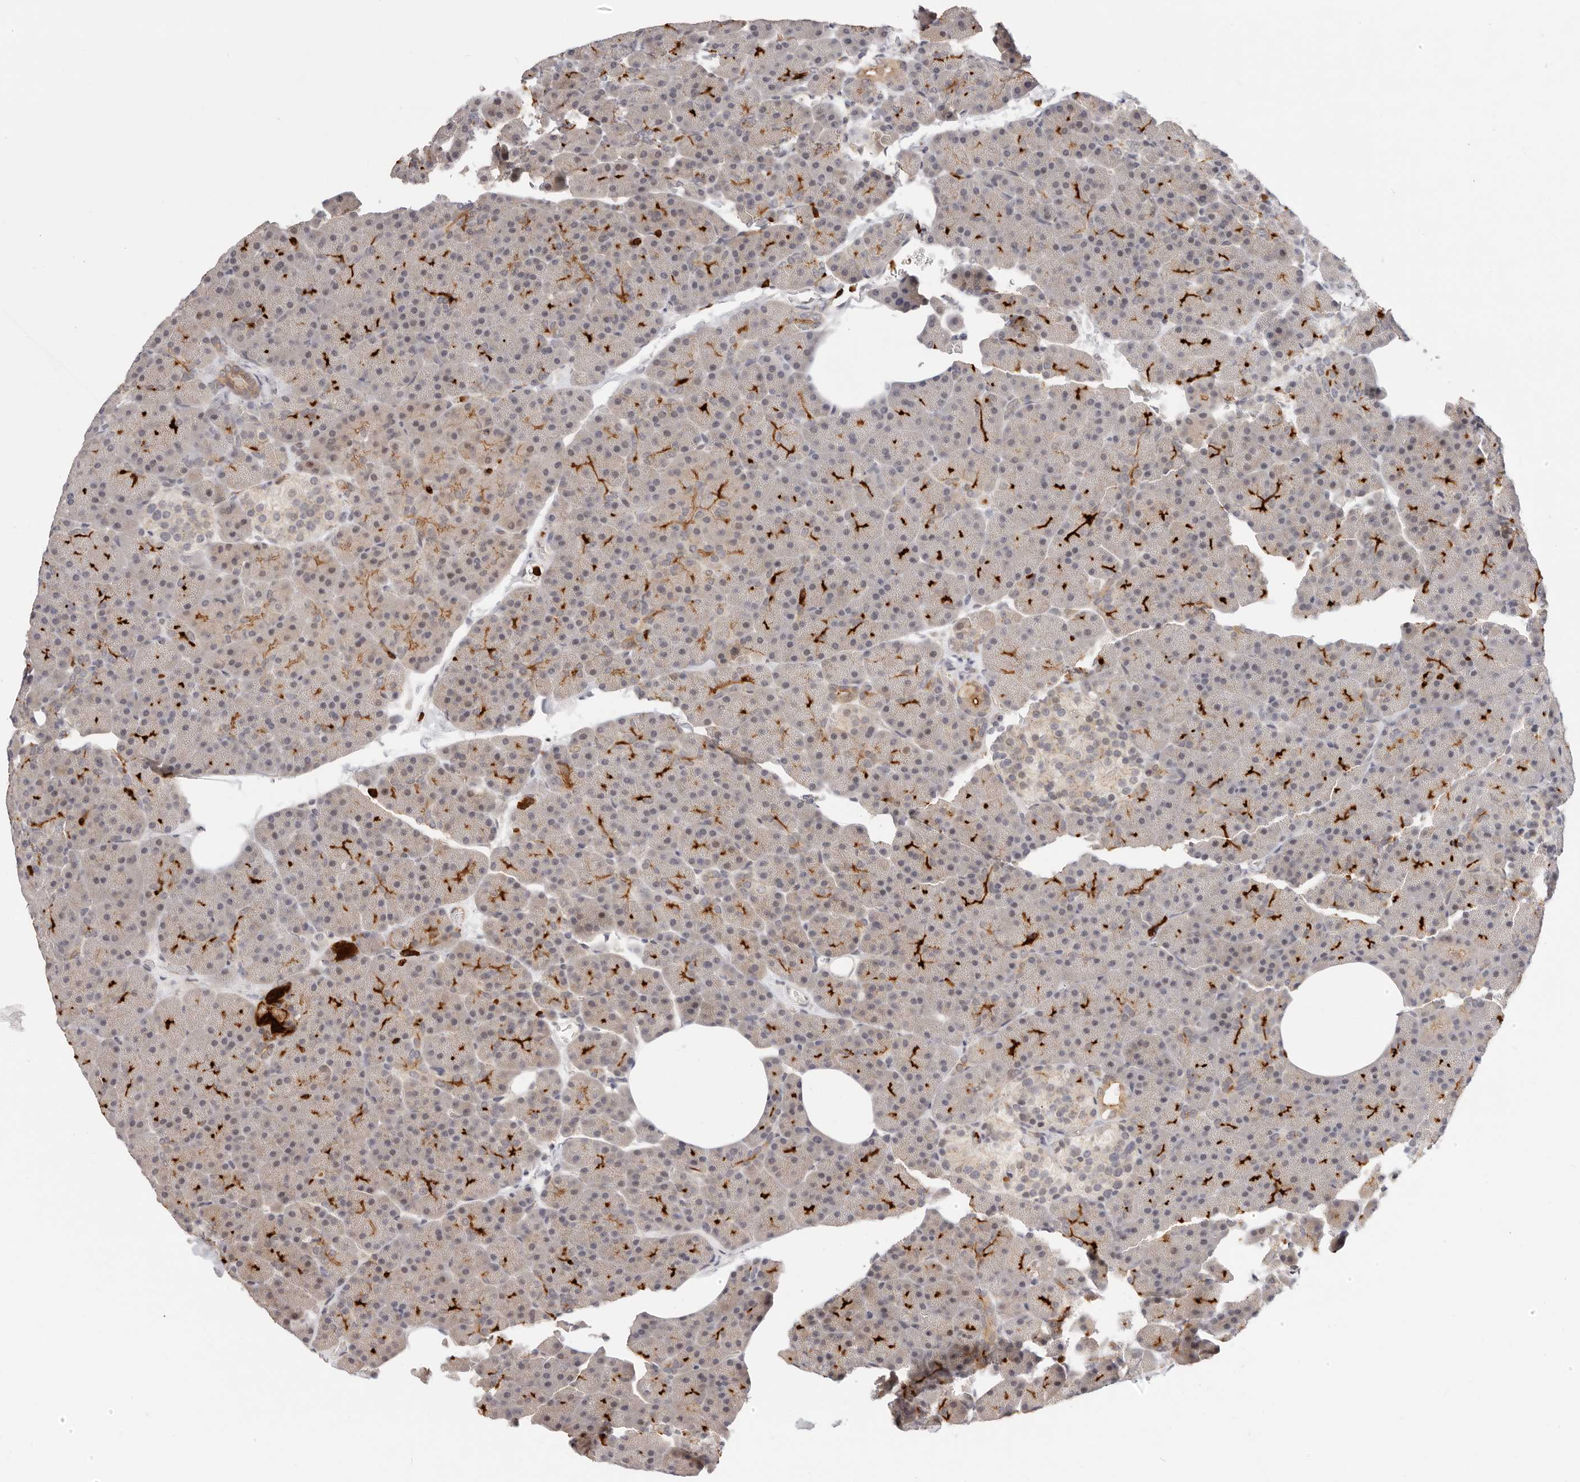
{"staining": {"intensity": "moderate", "quantity": "25%-75%", "location": "cytoplasmic/membranous"}, "tissue": "pancreas", "cell_type": "Exocrine glandular cells", "image_type": "normal", "snomed": [{"axis": "morphology", "description": "Normal tissue, NOS"}, {"axis": "morphology", "description": "Carcinoid, malignant, NOS"}, {"axis": "topography", "description": "Pancreas"}], "caption": "Protein staining of normal pancreas shows moderate cytoplasmic/membranous expression in about 25%-75% of exocrine glandular cells.", "gene": "AFDN", "patient": {"sex": "female", "age": 35}}